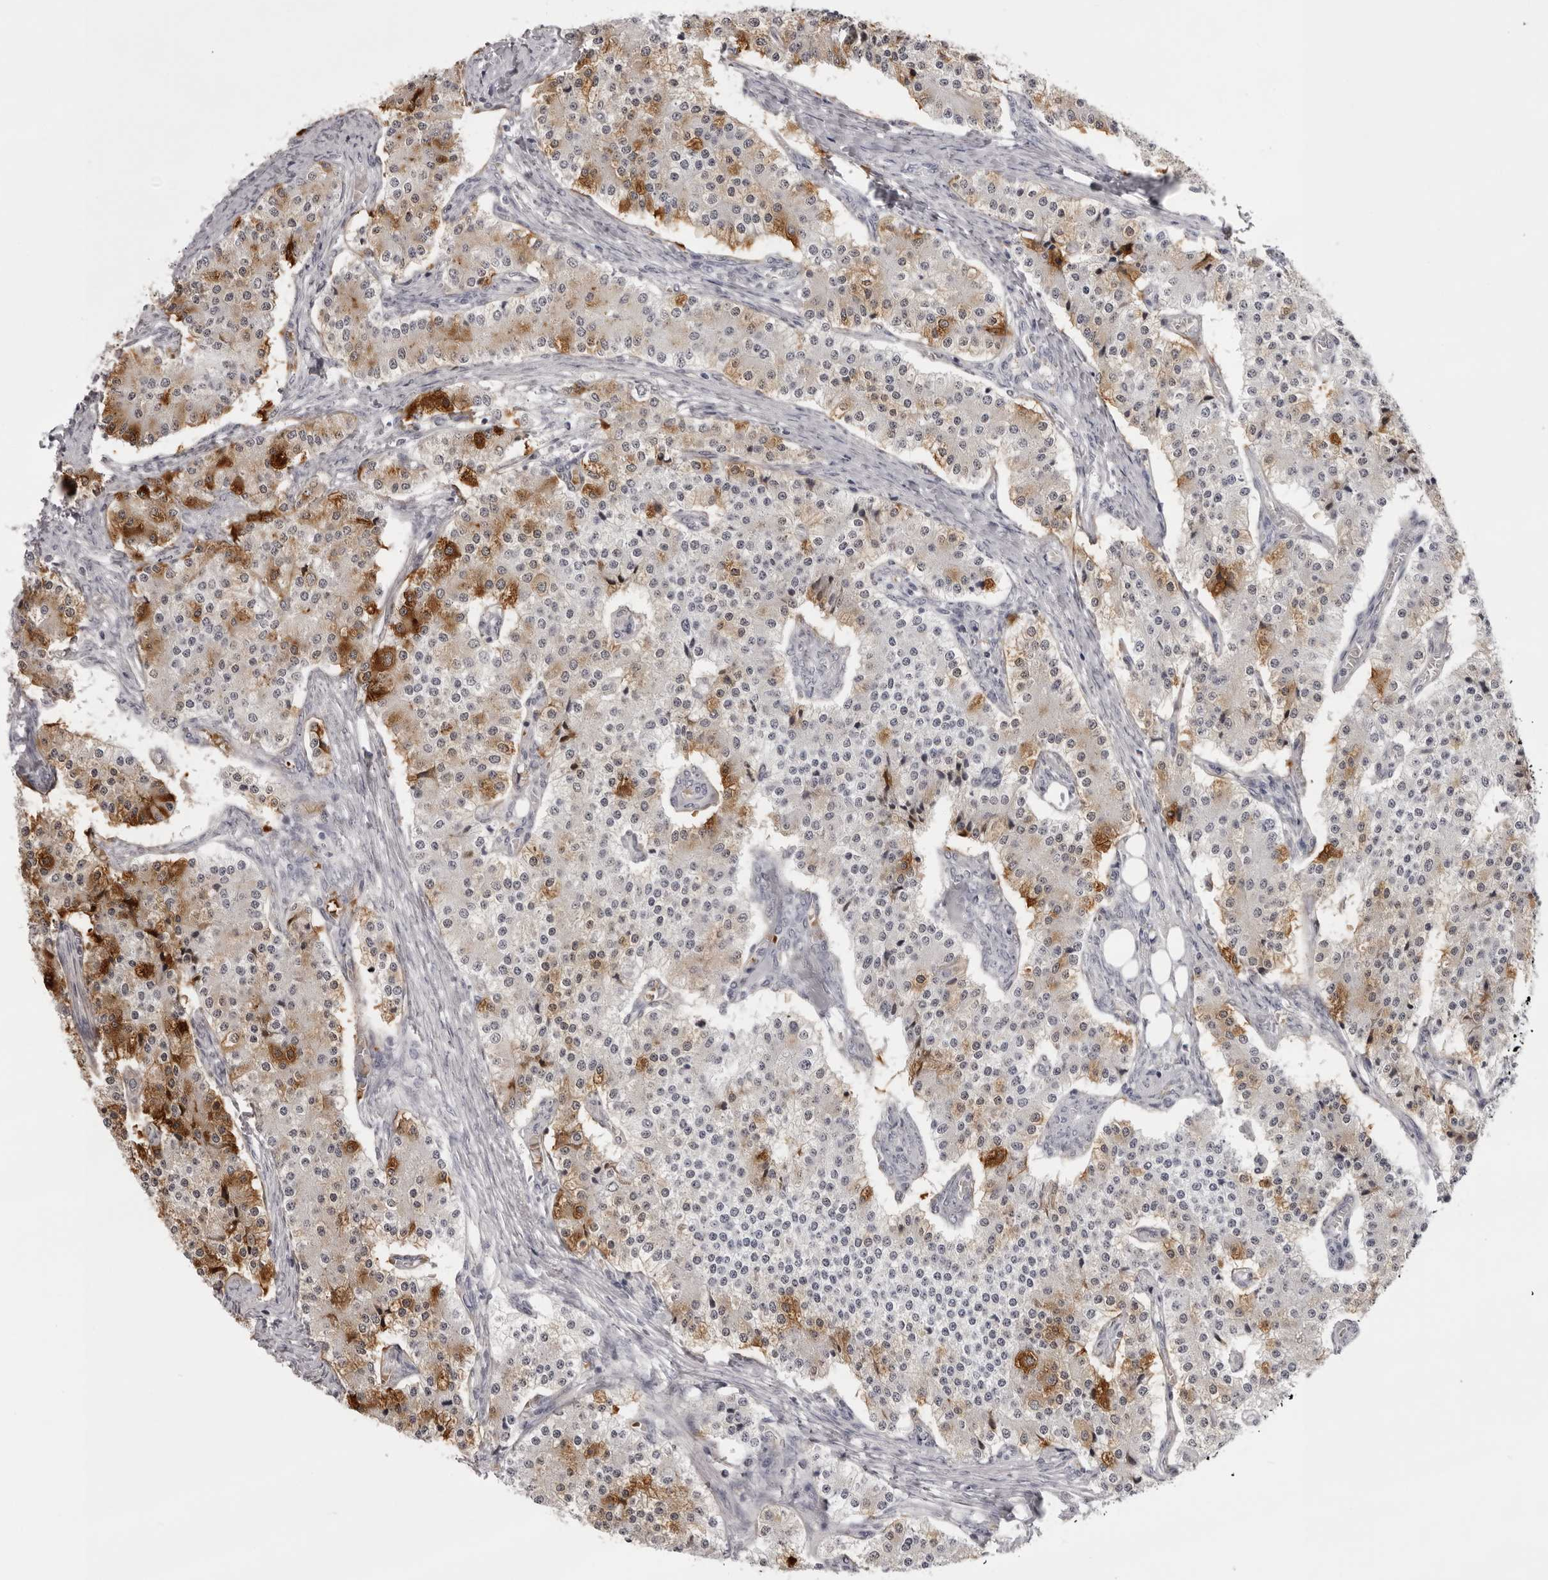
{"staining": {"intensity": "moderate", "quantity": ">75%", "location": "cytoplasmic/membranous"}, "tissue": "carcinoid", "cell_type": "Tumor cells", "image_type": "cancer", "snomed": [{"axis": "morphology", "description": "Carcinoid, malignant, NOS"}, {"axis": "topography", "description": "Colon"}], "caption": "Moderate cytoplasmic/membranous protein positivity is identified in approximately >75% of tumor cells in malignant carcinoid.", "gene": "NUDT18", "patient": {"sex": "female", "age": 52}}